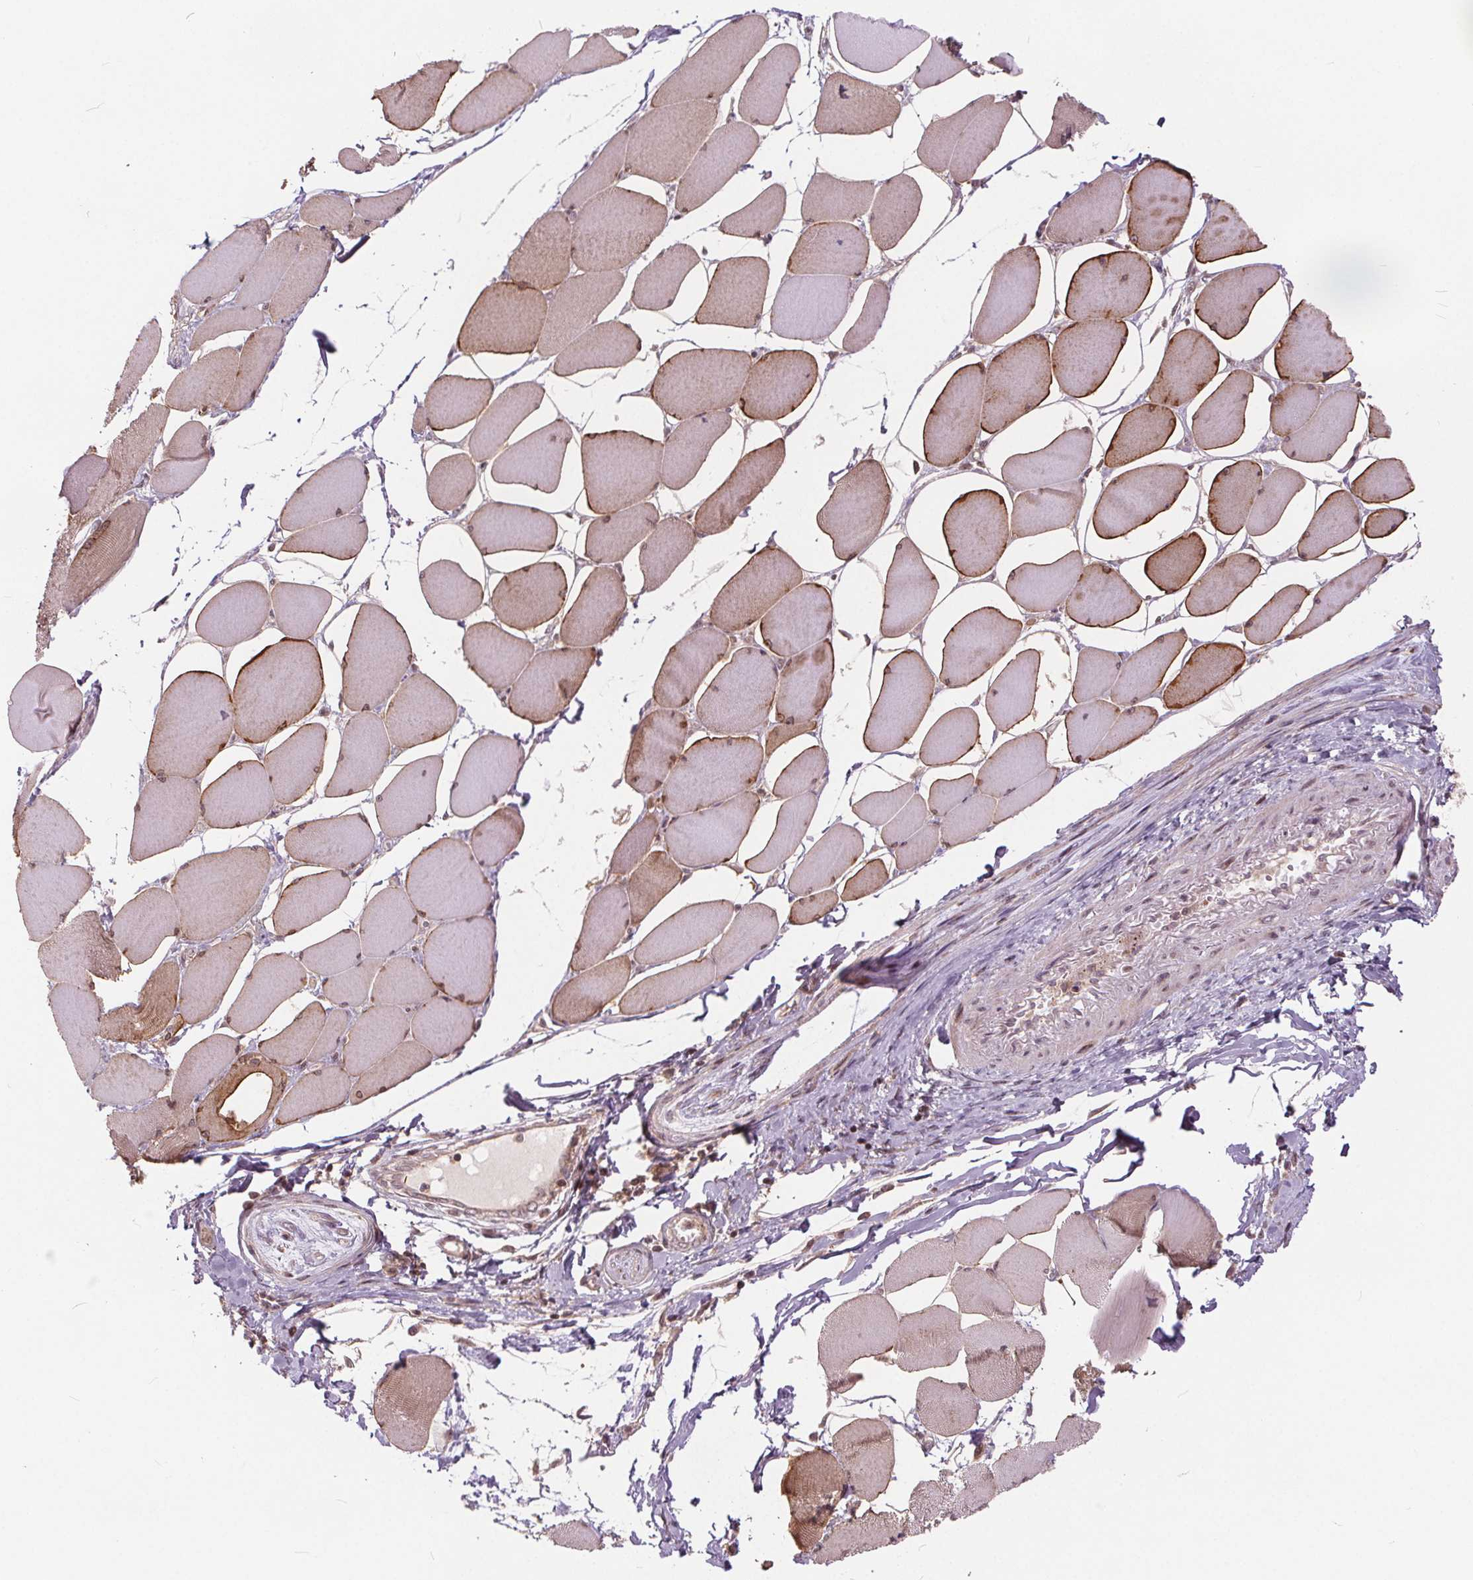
{"staining": {"intensity": "moderate", "quantity": ">75%", "location": "cytoplasmic/membranous,nuclear"}, "tissue": "skeletal muscle", "cell_type": "Myocytes", "image_type": "normal", "snomed": [{"axis": "morphology", "description": "Normal tissue, NOS"}, {"axis": "topography", "description": "Skeletal muscle"}], "caption": "Protein staining exhibits moderate cytoplasmic/membranous,nuclear staining in about >75% of myocytes in benign skeletal muscle. The staining was performed using DAB (3,3'-diaminobenzidine) to visualize the protein expression in brown, while the nuclei were stained in blue with hematoxylin (Magnification: 20x).", "gene": "HIF1AN", "patient": {"sex": "female", "age": 75}}